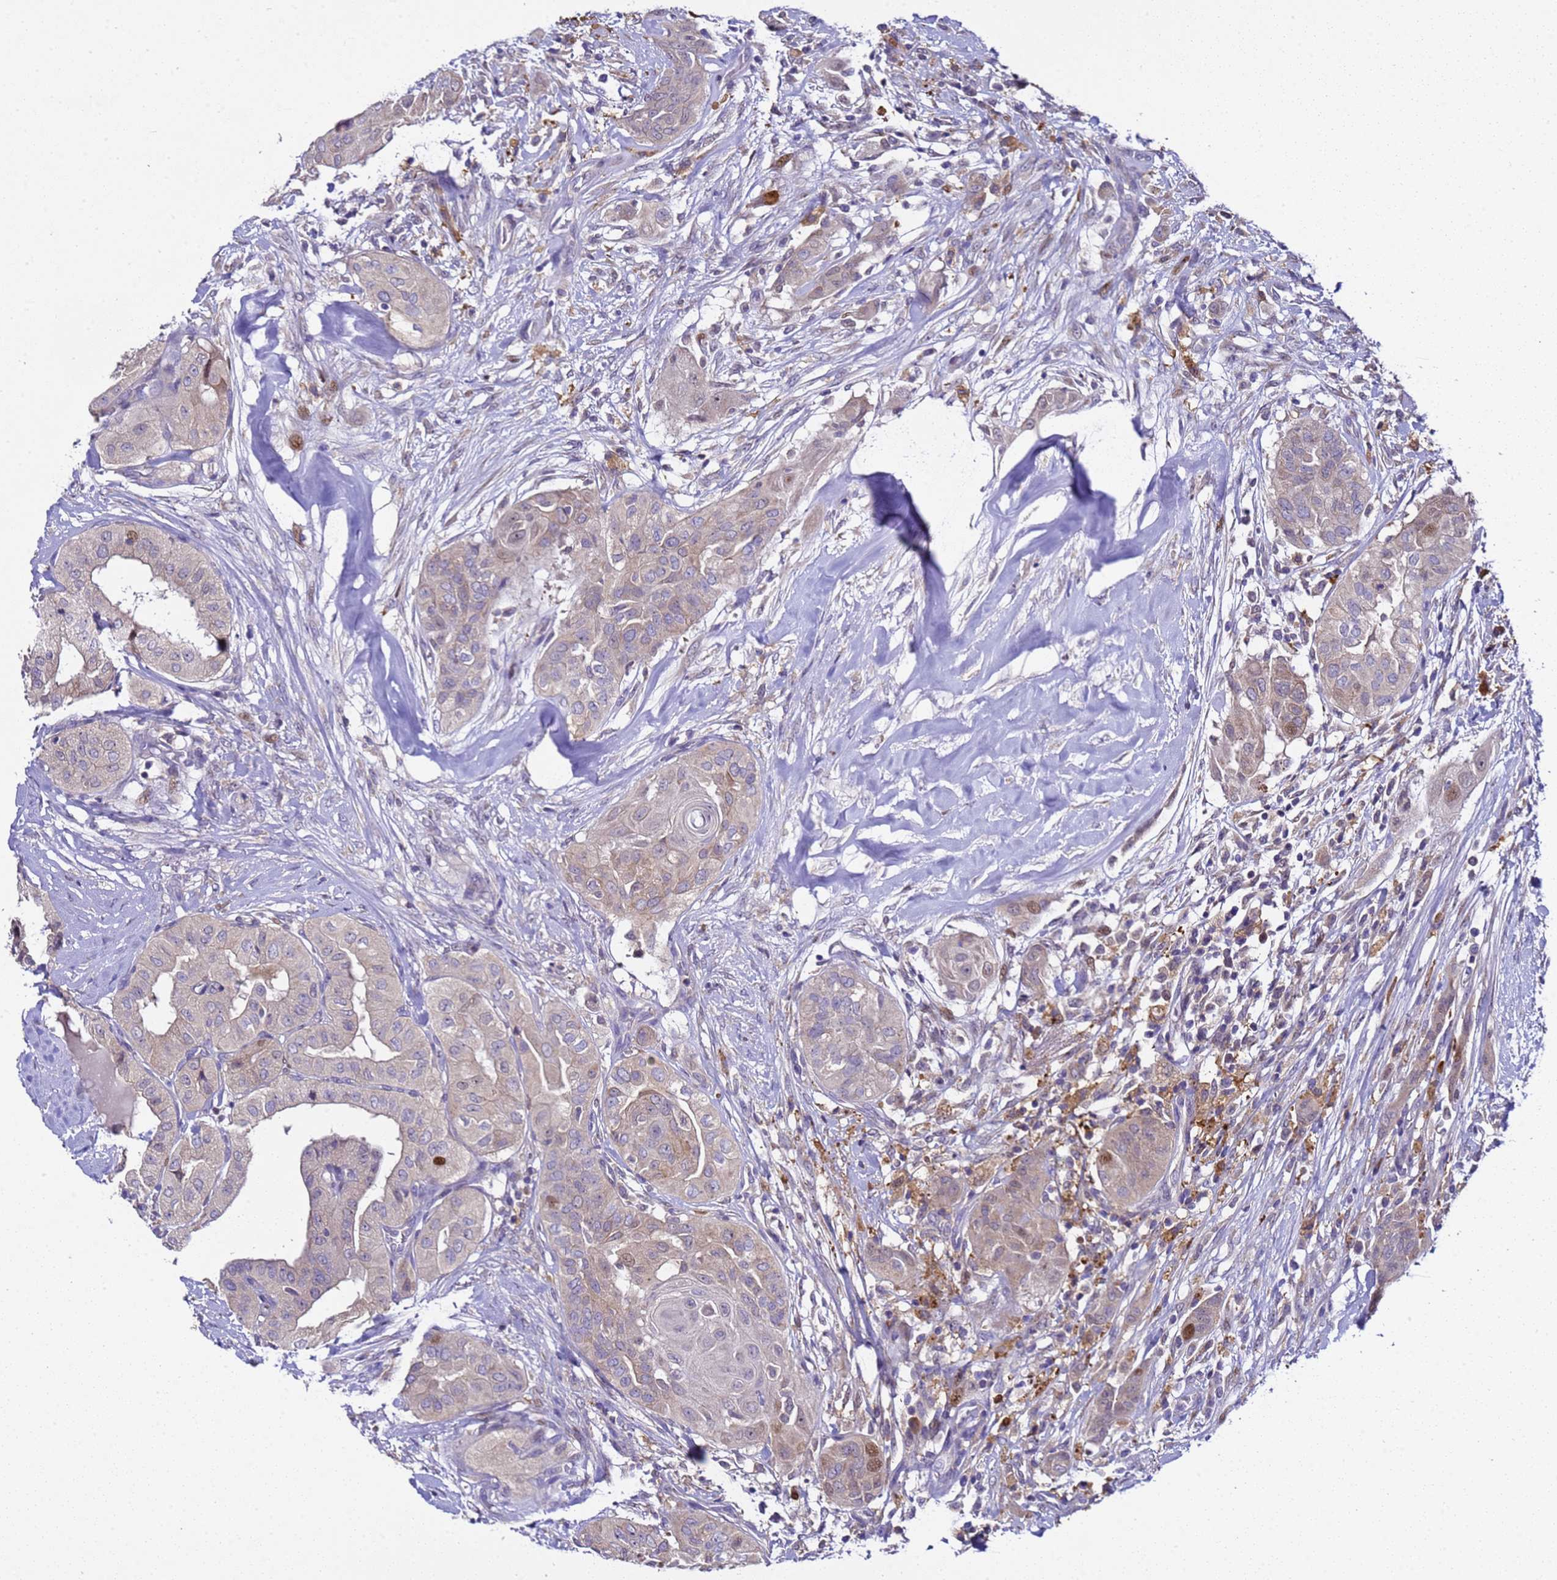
{"staining": {"intensity": "weak", "quantity": "<25%", "location": "cytoplasmic/membranous"}, "tissue": "thyroid cancer", "cell_type": "Tumor cells", "image_type": "cancer", "snomed": [{"axis": "morphology", "description": "Papillary adenocarcinoma, NOS"}, {"axis": "topography", "description": "Thyroid gland"}], "caption": "High power microscopy micrograph of an immunohistochemistry (IHC) histopathology image of papillary adenocarcinoma (thyroid), revealing no significant expression in tumor cells.", "gene": "ALG3", "patient": {"sex": "female", "age": 59}}